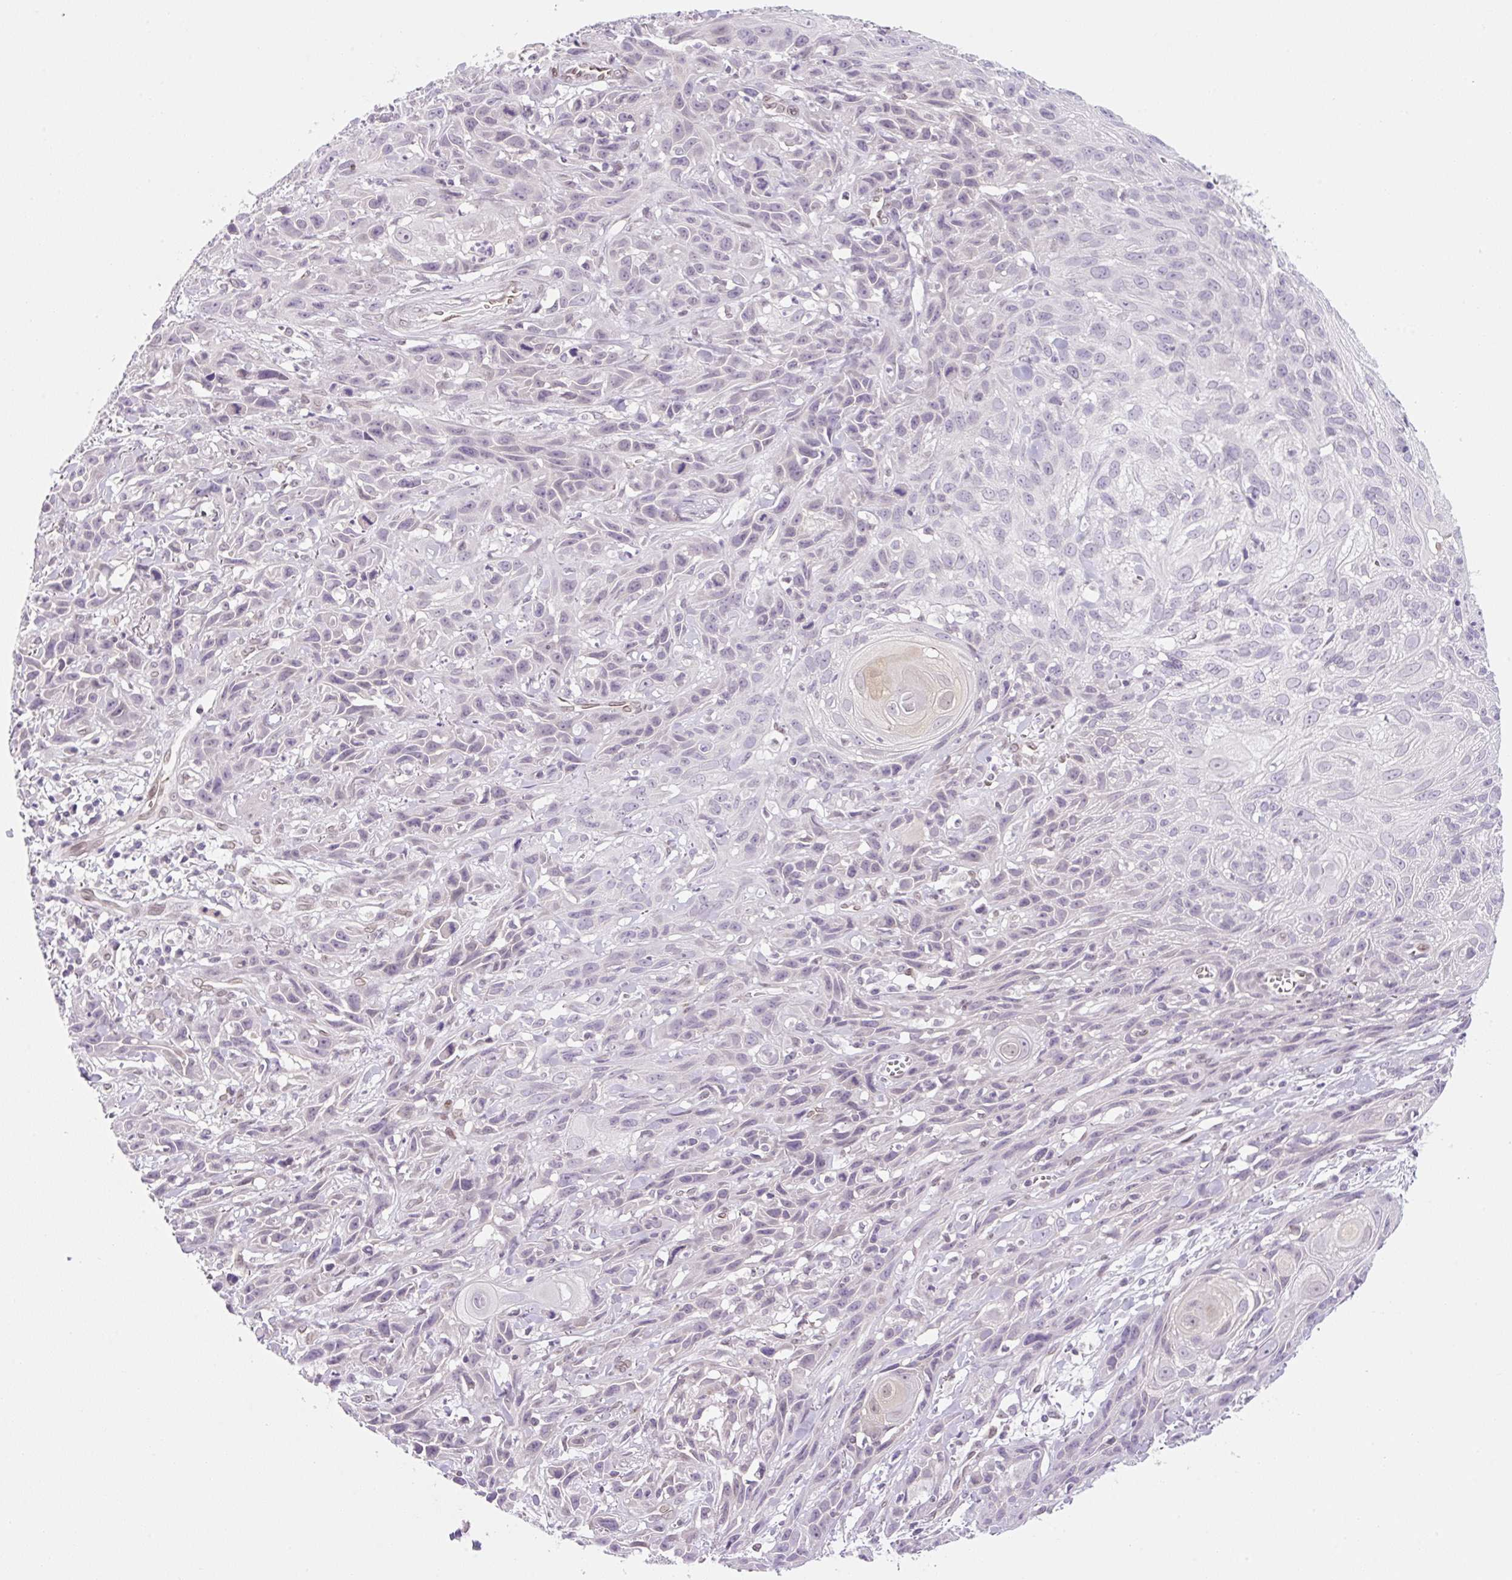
{"staining": {"intensity": "negative", "quantity": "none", "location": "none"}, "tissue": "skin cancer", "cell_type": "Tumor cells", "image_type": "cancer", "snomed": [{"axis": "morphology", "description": "Squamous cell carcinoma, NOS"}, {"axis": "topography", "description": "Skin"}, {"axis": "topography", "description": "Vulva"}], "caption": "The micrograph demonstrates no staining of tumor cells in skin squamous cell carcinoma. (Brightfield microscopy of DAB IHC at high magnification).", "gene": "SYNE3", "patient": {"sex": "female", "age": 83}}